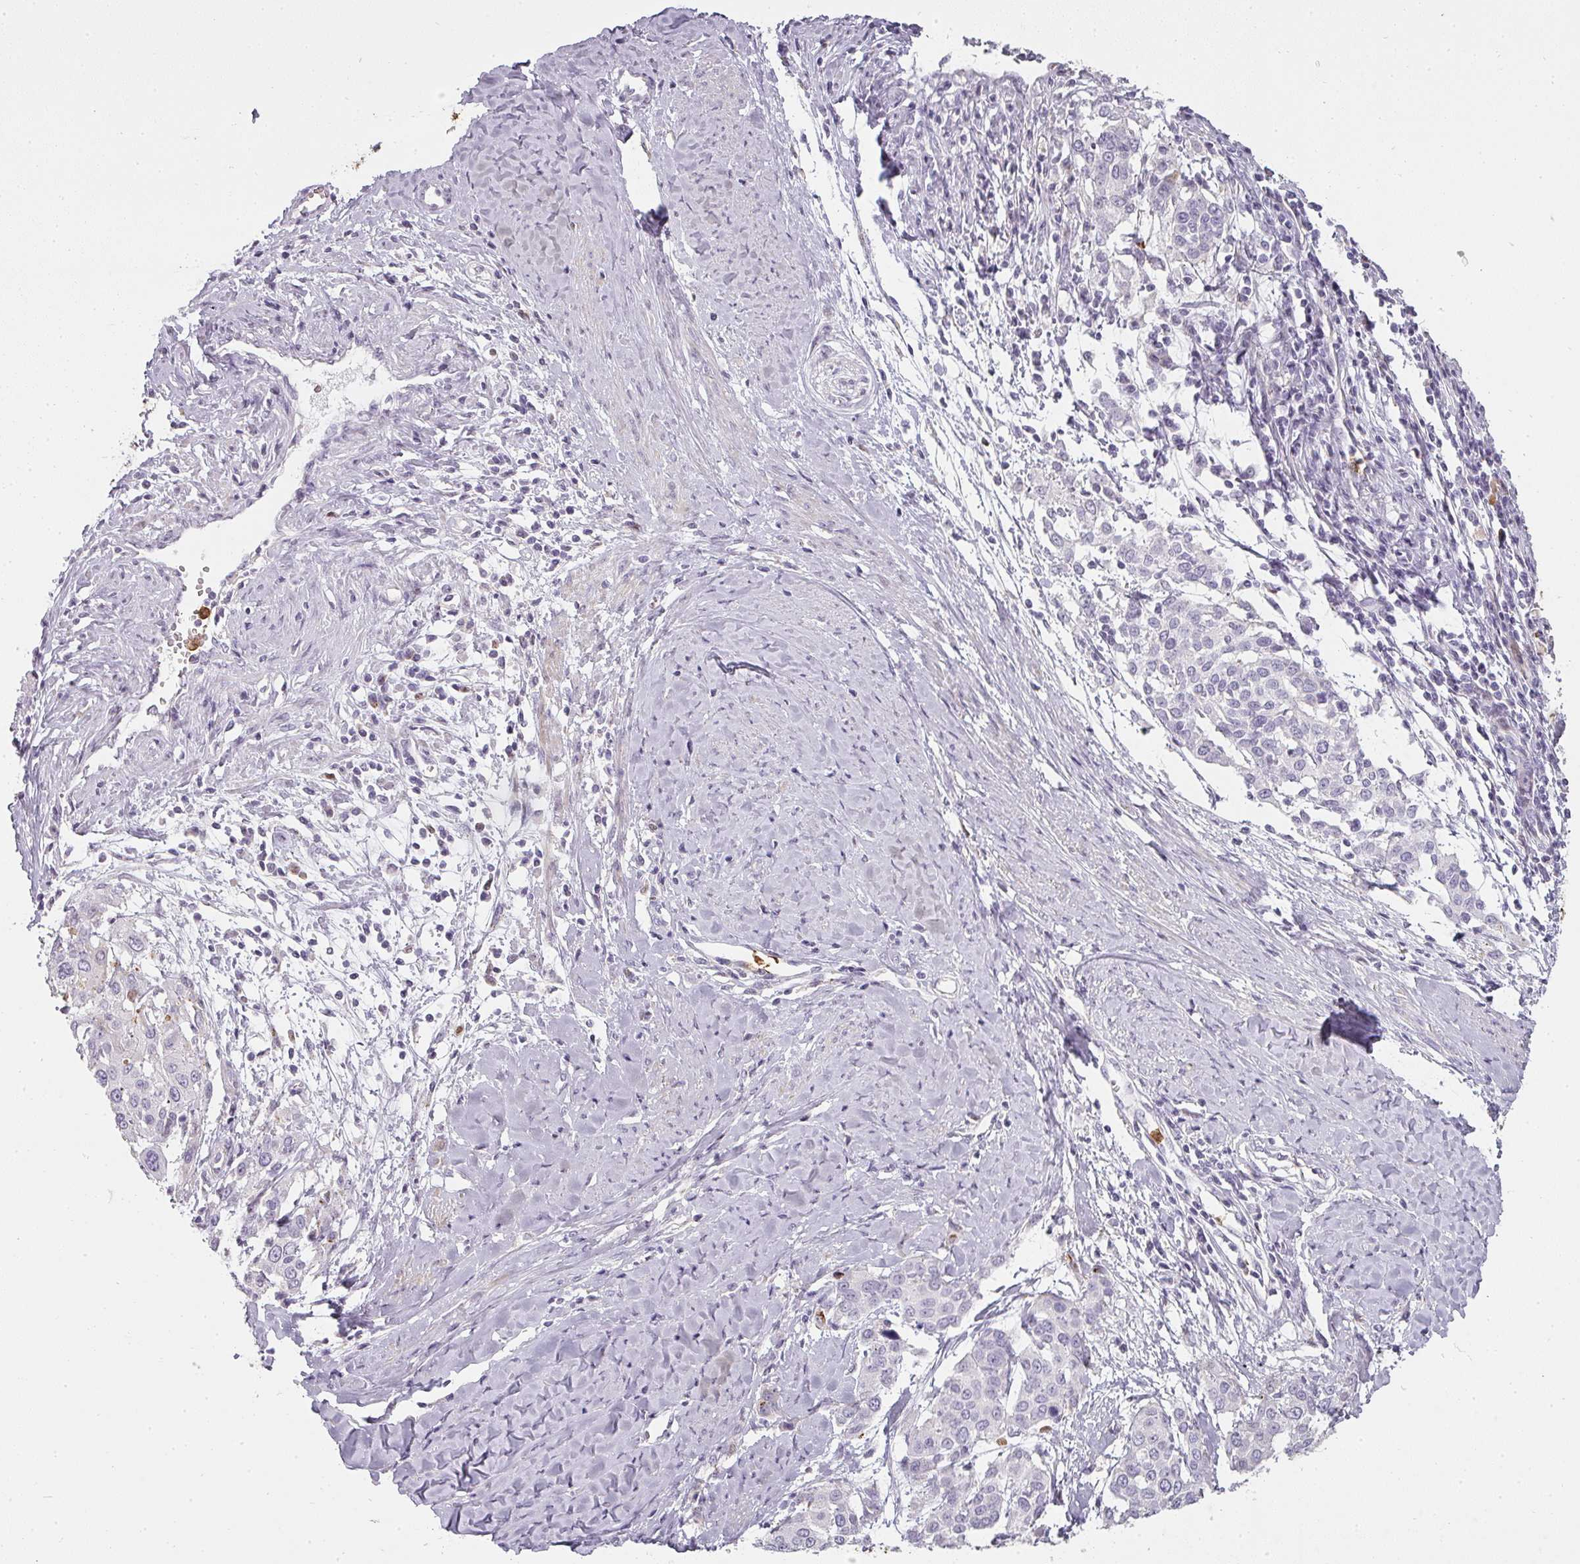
{"staining": {"intensity": "moderate", "quantity": "<25%", "location": "nuclear"}, "tissue": "cervical cancer", "cell_type": "Tumor cells", "image_type": "cancer", "snomed": [{"axis": "morphology", "description": "Squamous cell carcinoma, NOS"}, {"axis": "topography", "description": "Cervix"}], "caption": "Tumor cells display low levels of moderate nuclear expression in approximately <25% of cells in cervical squamous cell carcinoma.", "gene": "BIK", "patient": {"sex": "female", "age": 44}}